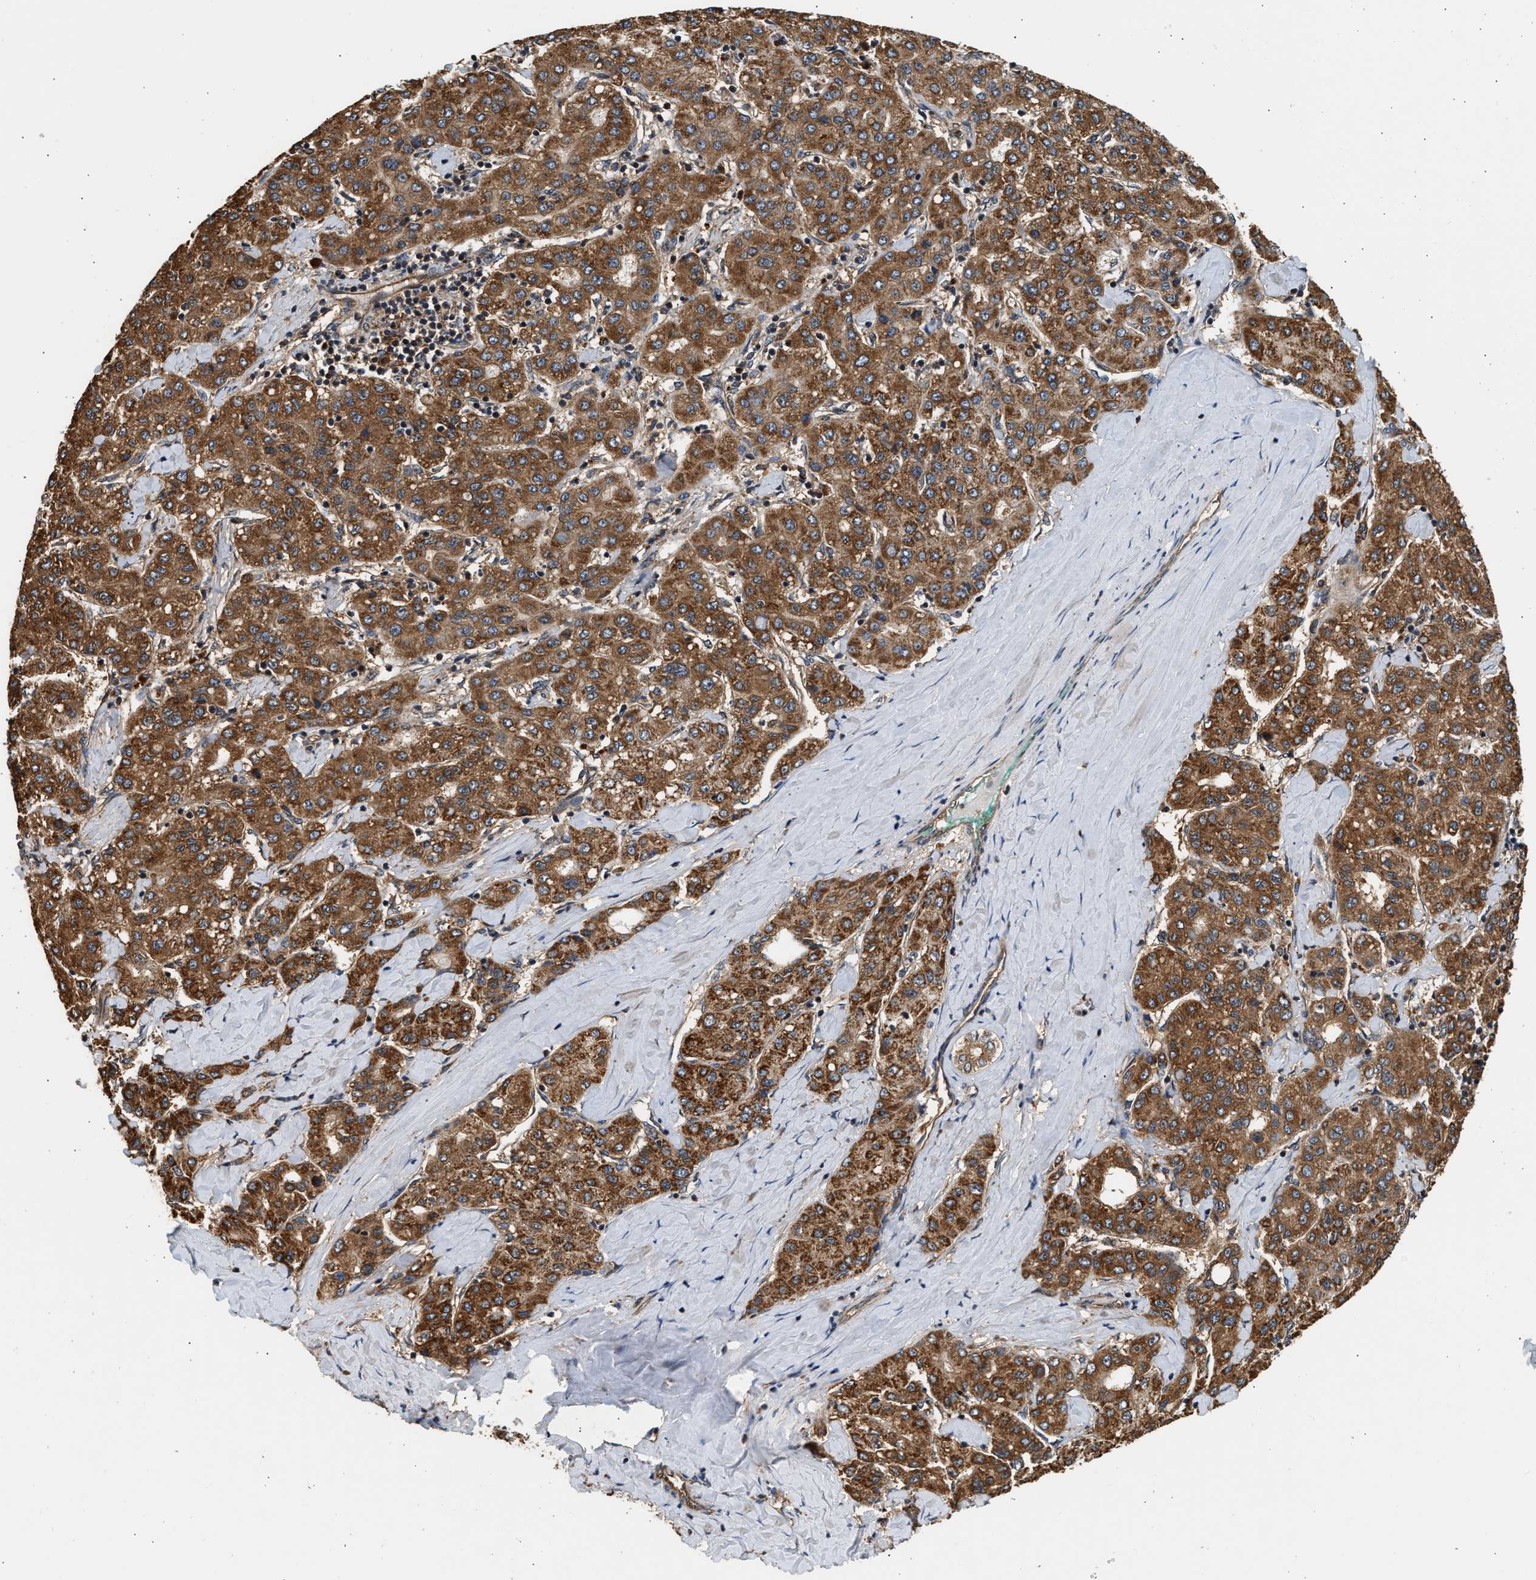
{"staining": {"intensity": "strong", "quantity": ">75%", "location": "cytoplasmic/membranous"}, "tissue": "liver cancer", "cell_type": "Tumor cells", "image_type": "cancer", "snomed": [{"axis": "morphology", "description": "Carcinoma, Hepatocellular, NOS"}, {"axis": "topography", "description": "Liver"}], "caption": "Approximately >75% of tumor cells in hepatocellular carcinoma (liver) exhibit strong cytoplasmic/membranous protein staining as visualized by brown immunohistochemical staining.", "gene": "DUSP14", "patient": {"sex": "male", "age": 65}}